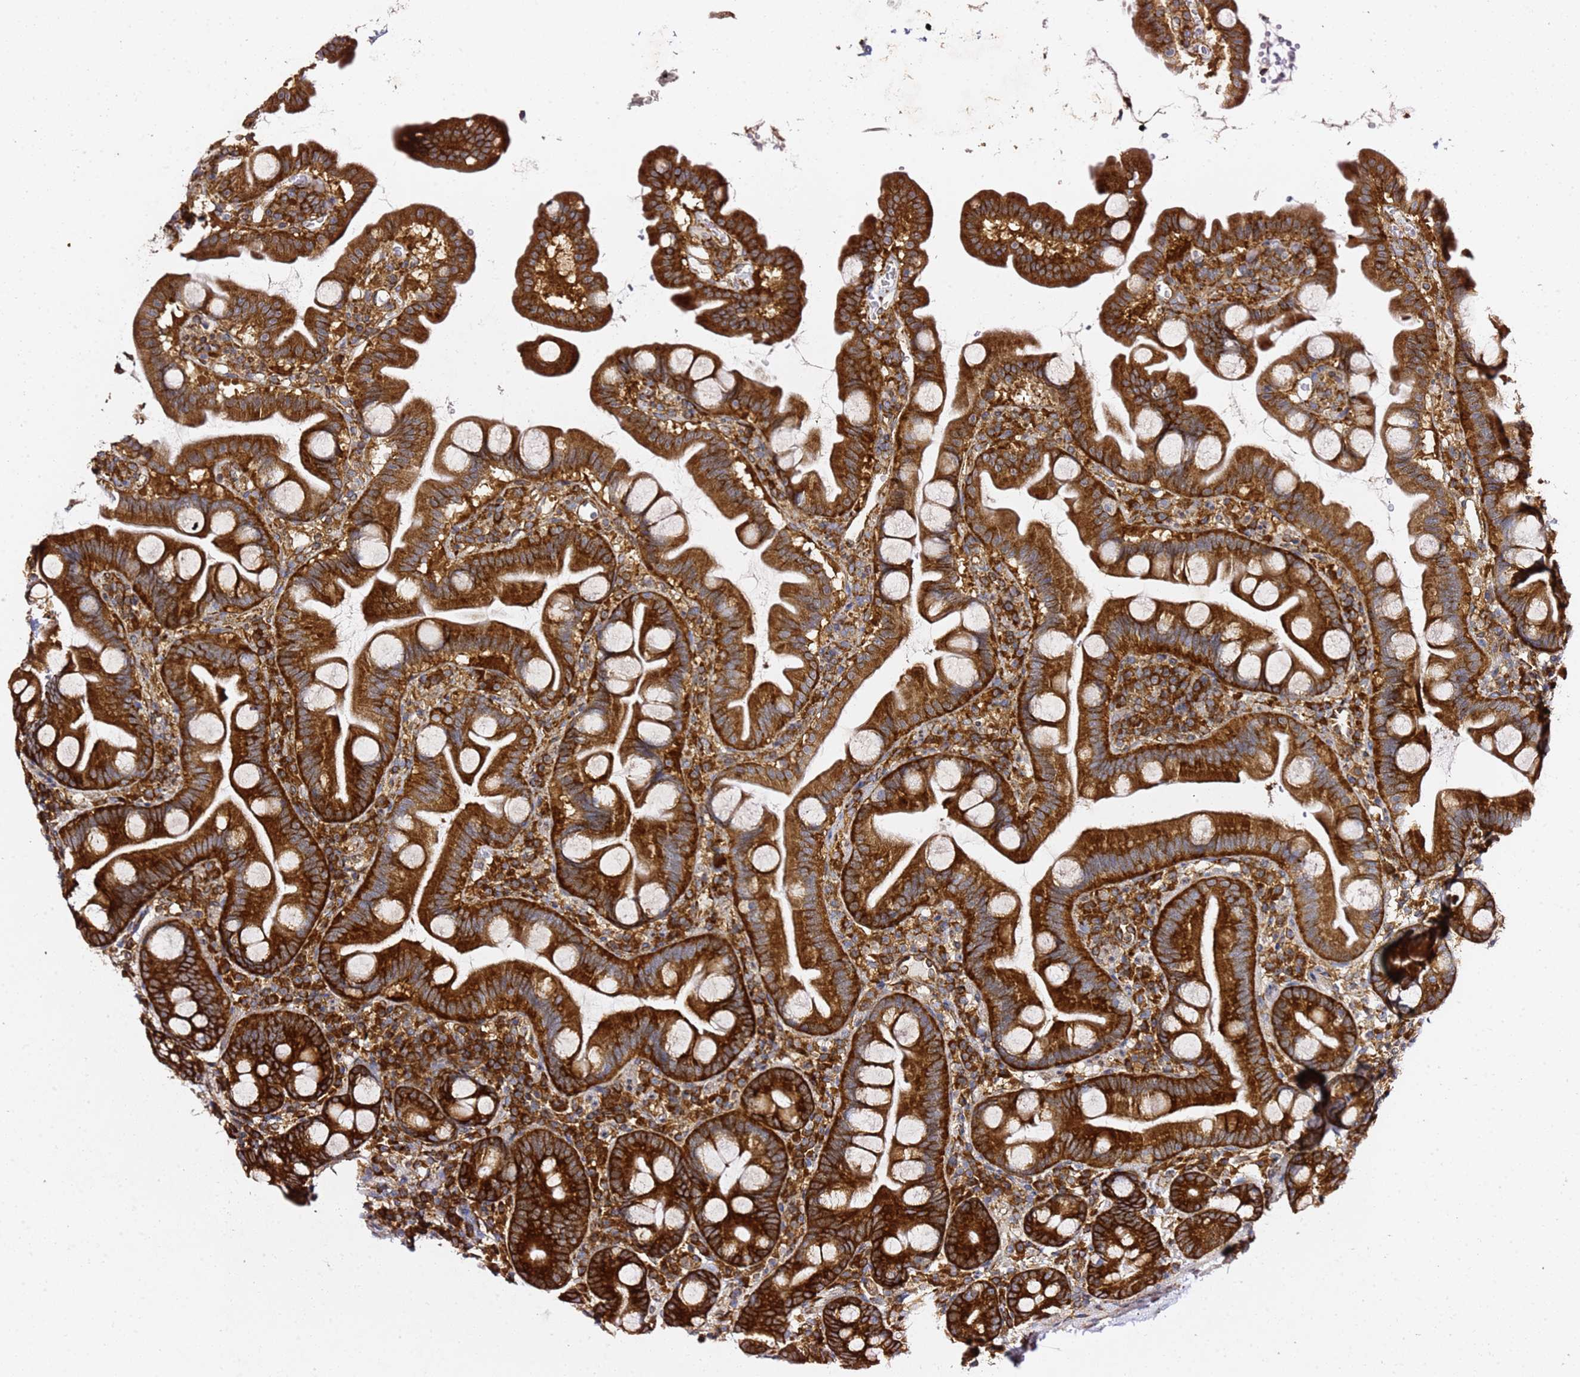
{"staining": {"intensity": "strong", "quantity": ">75%", "location": "cytoplasmic/membranous"}, "tissue": "small intestine", "cell_type": "Glandular cells", "image_type": "normal", "snomed": [{"axis": "morphology", "description": "Normal tissue, NOS"}, {"axis": "topography", "description": "Small intestine"}], "caption": "Immunohistochemical staining of unremarkable small intestine reveals high levels of strong cytoplasmic/membranous staining in about >75% of glandular cells.", "gene": "TPST1", "patient": {"sex": "female", "age": 68}}